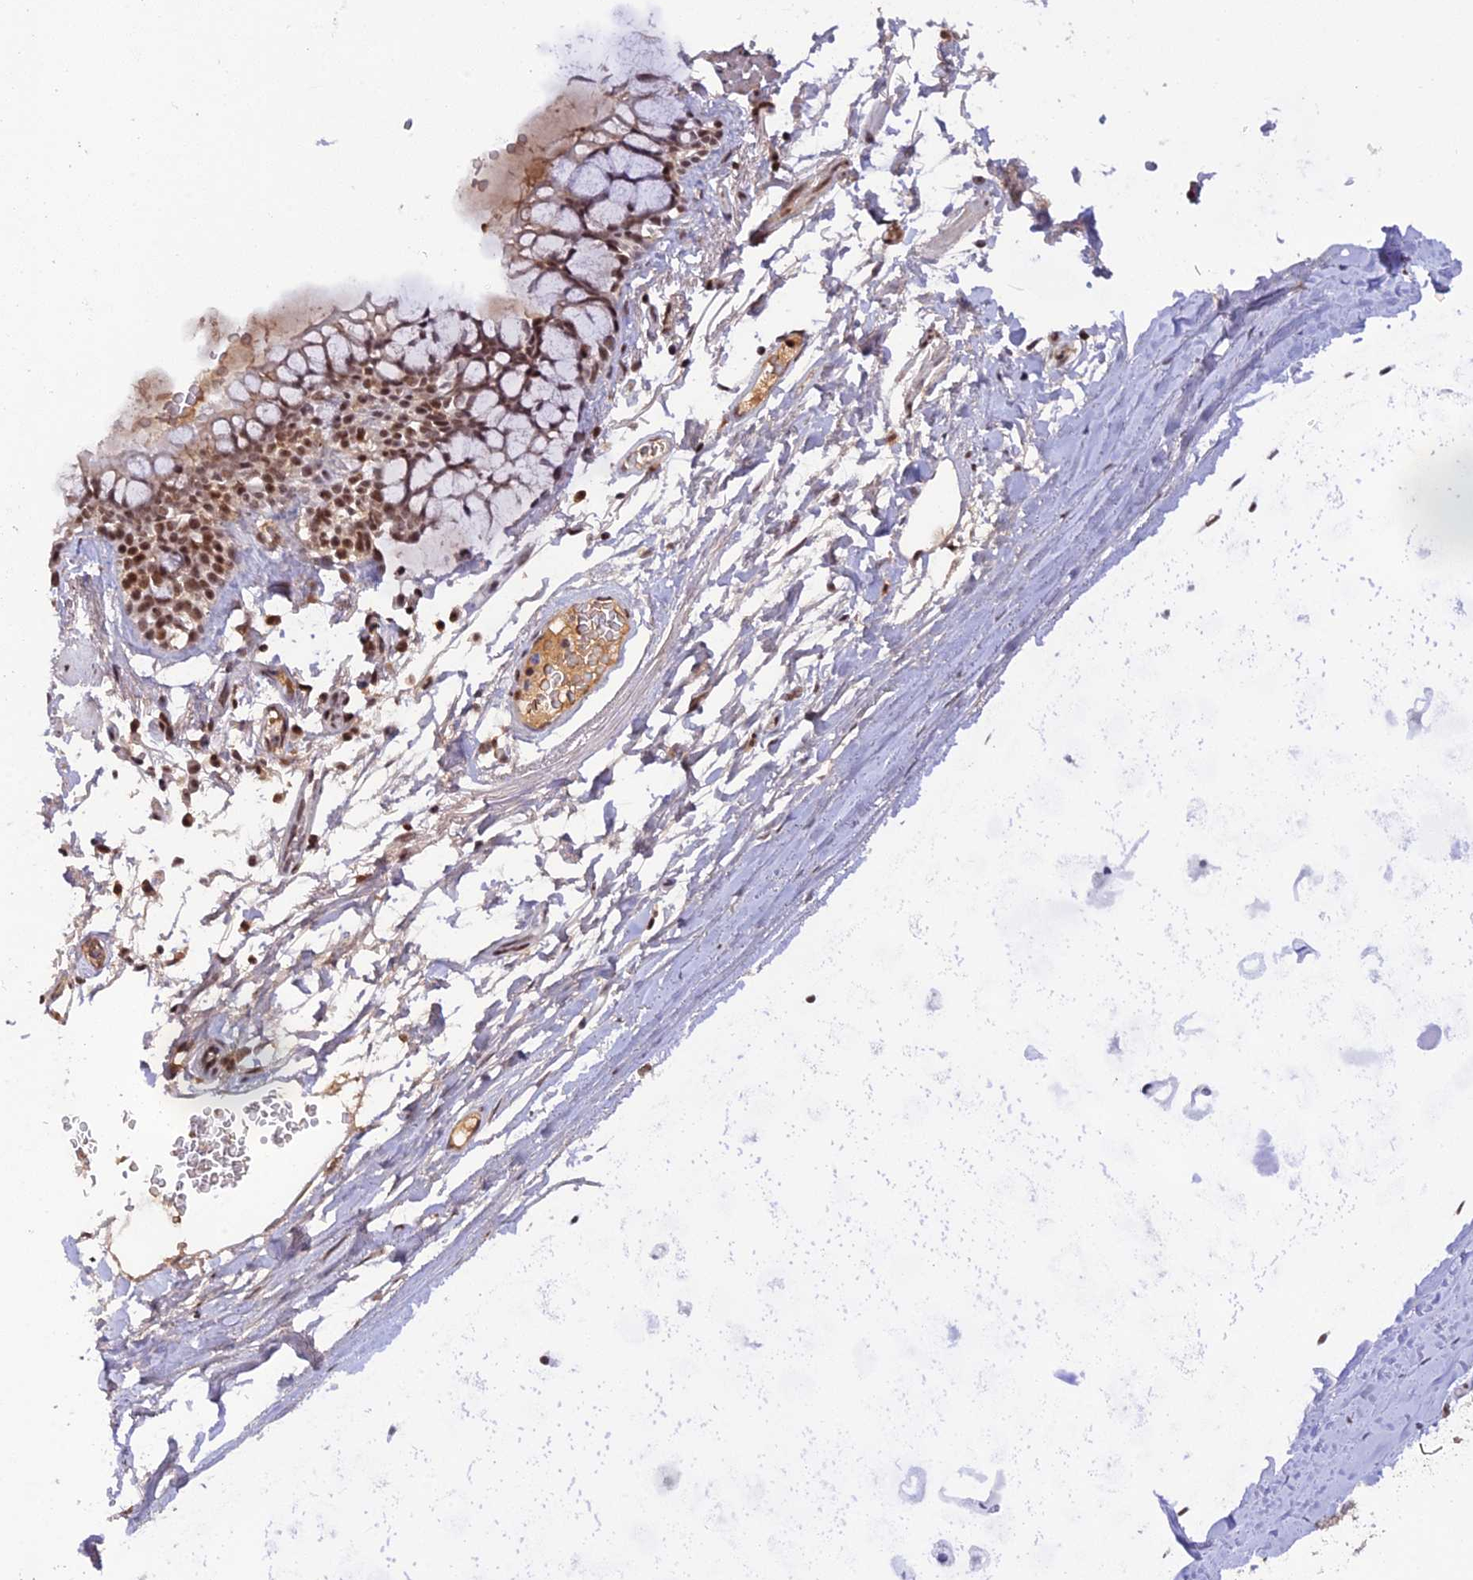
{"staining": {"intensity": "moderate", "quantity": "25%-75%", "location": "cytoplasmic/membranous,nuclear"}, "tissue": "bronchus", "cell_type": "Respiratory epithelial cells", "image_type": "normal", "snomed": [{"axis": "morphology", "description": "Normal tissue, NOS"}, {"axis": "topography", "description": "Cartilage tissue"}], "caption": "Respiratory epithelial cells reveal medium levels of moderate cytoplasmic/membranous,nuclear positivity in about 25%-75% of cells in benign human bronchus.", "gene": "THAP11", "patient": {"sex": "male", "age": 63}}